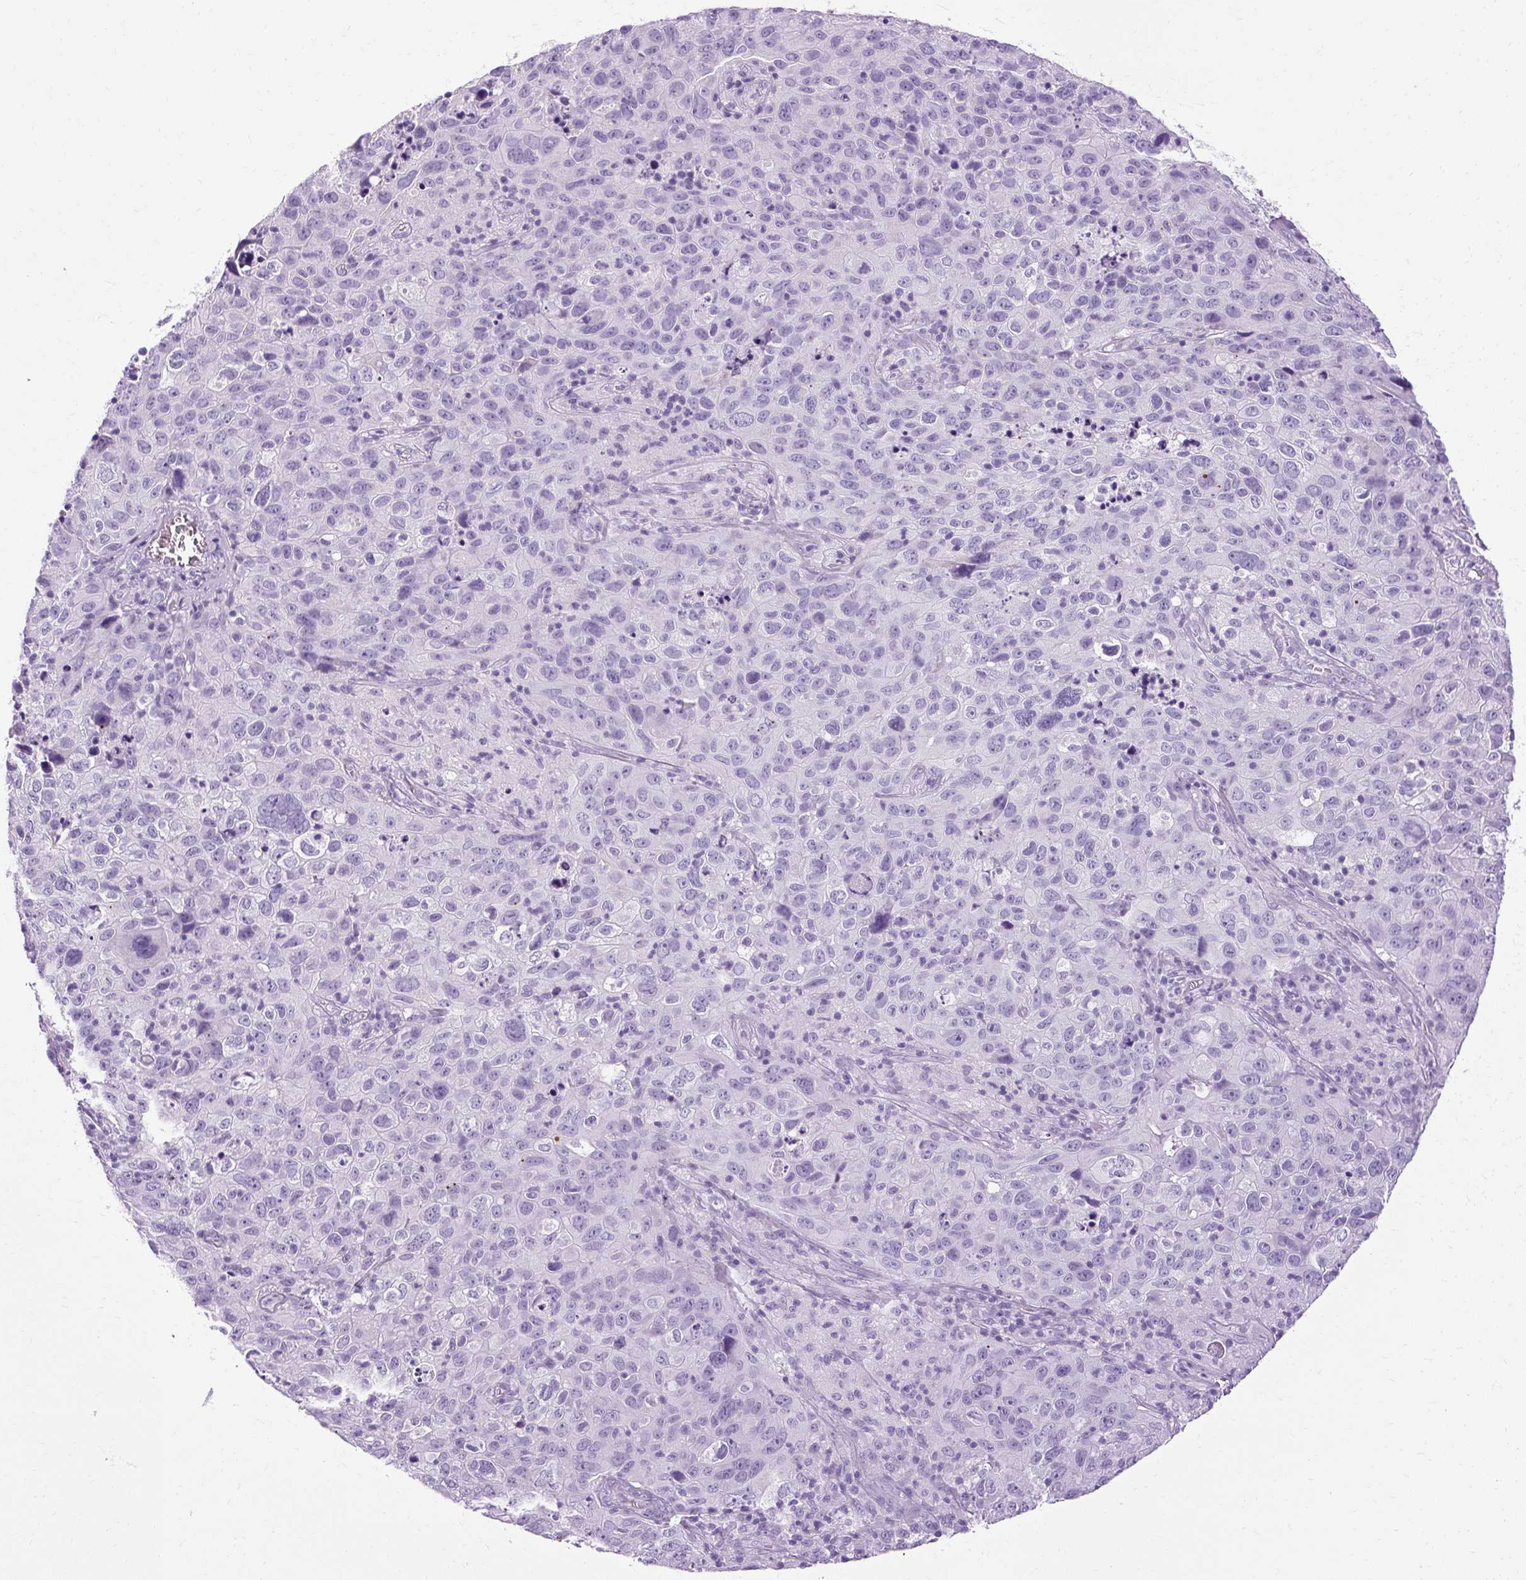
{"staining": {"intensity": "negative", "quantity": "none", "location": "none"}, "tissue": "cervical cancer", "cell_type": "Tumor cells", "image_type": "cancer", "snomed": [{"axis": "morphology", "description": "Squamous cell carcinoma, NOS"}, {"axis": "topography", "description": "Cervix"}], "caption": "The photomicrograph exhibits no significant staining in tumor cells of cervical cancer (squamous cell carcinoma).", "gene": "B3GNT4", "patient": {"sex": "female", "age": 44}}